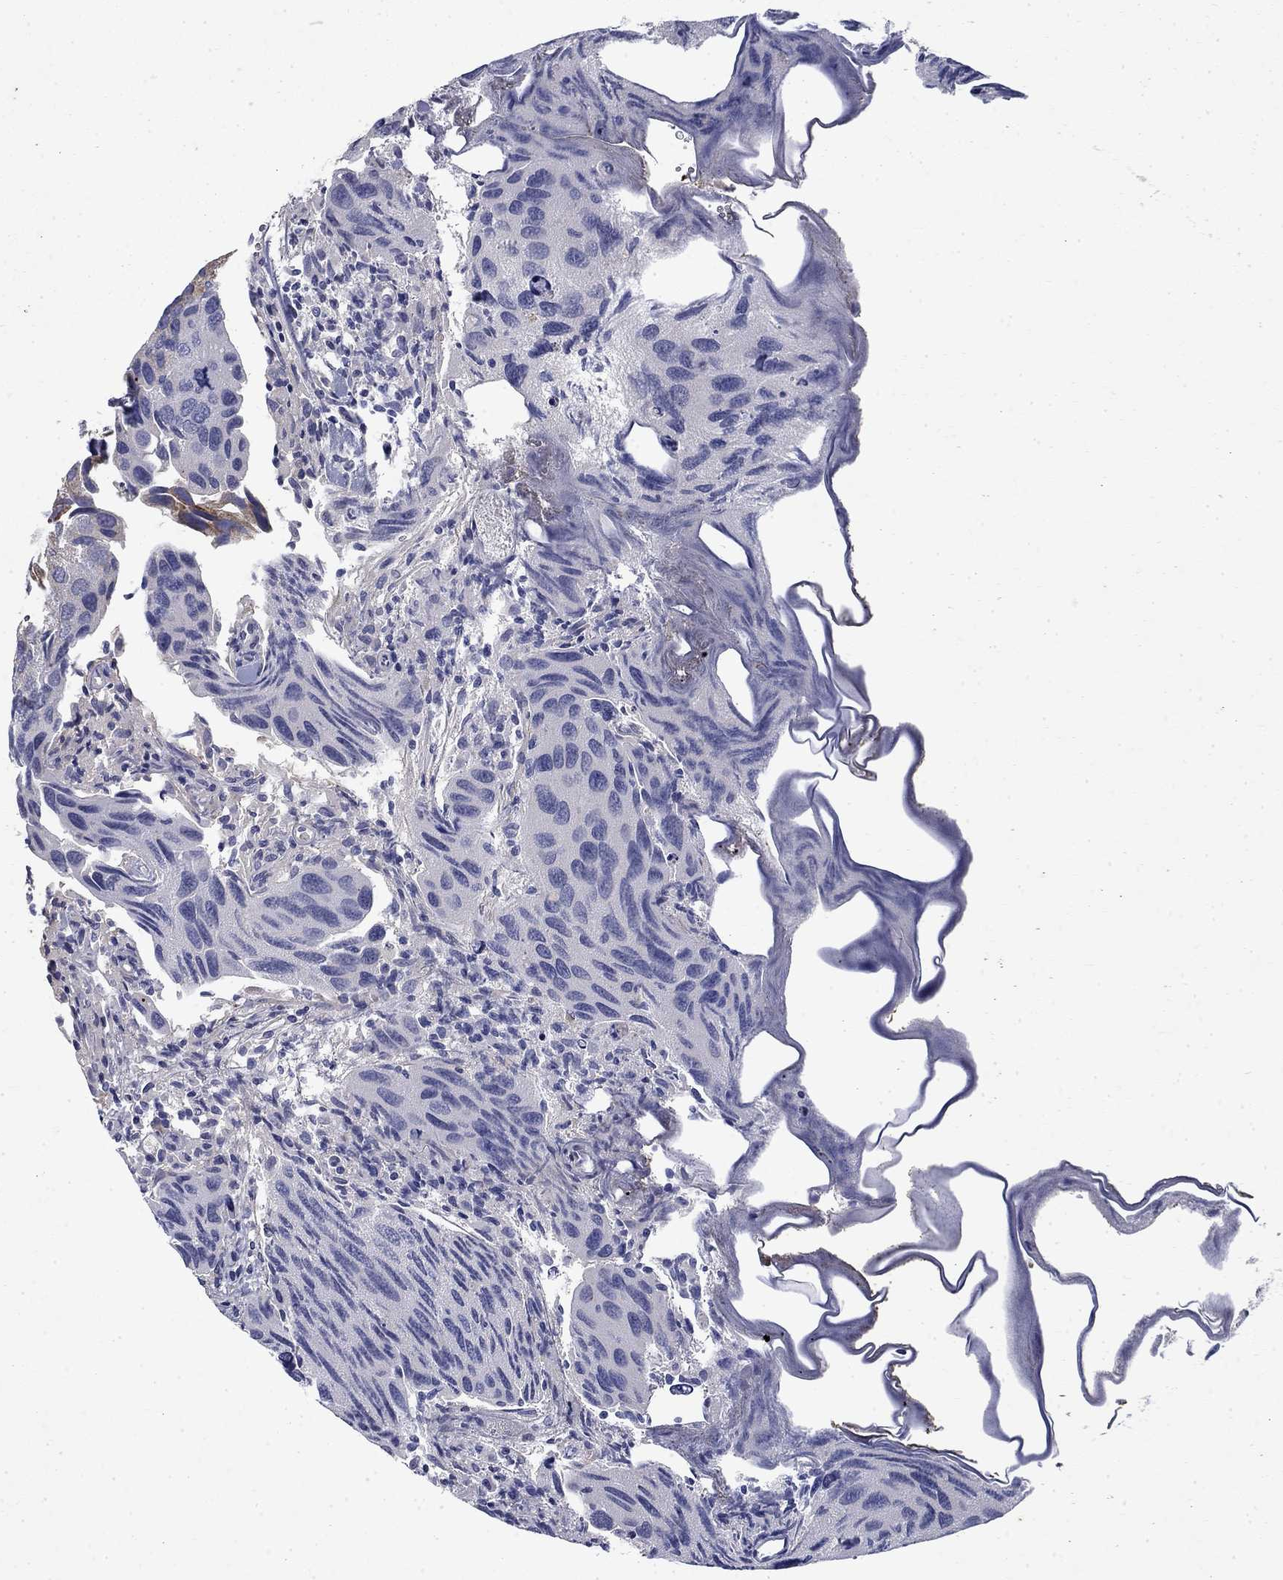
{"staining": {"intensity": "negative", "quantity": "none", "location": "none"}, "tissue": "urothelial cancer", "cell_type": "Tumor cells", "image_type": "cancer", "snomed": [{"axis": "morphology", "description": "Urothelial carcinoma, High grade"}, {"axis": "topography", "description": "Urinary bladder"}], "caption": "Tumor cells show no significant protein positivity in urothelial cancer. Nuclei are stained in blue.", "gene": "PCBP3", "patient": {"sex": "male", "age": 79}}